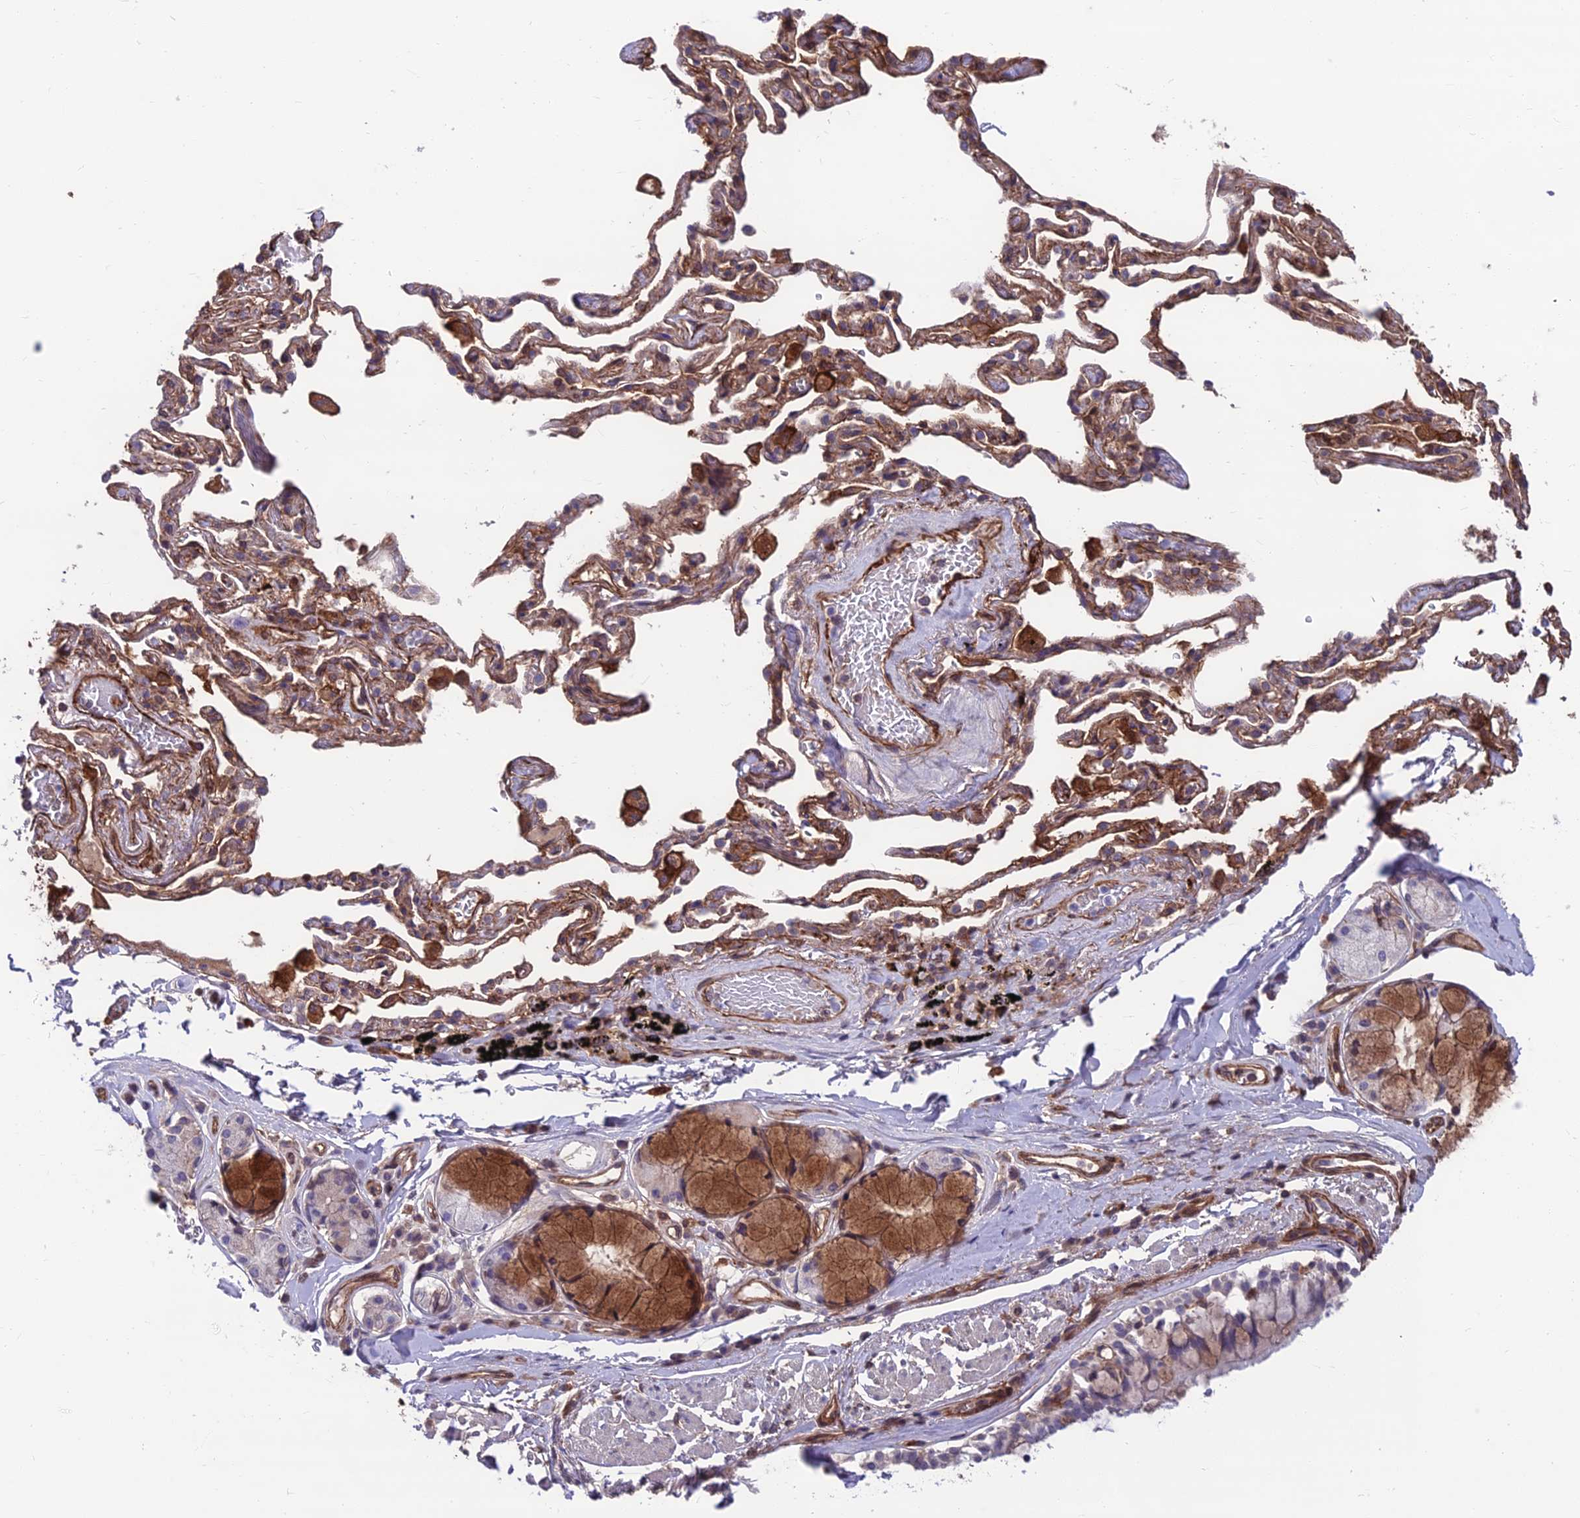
{"staining": {"intensity": "moderate", "quantity": "25%-75%", "location": "cytoplasmic/membranous"}, "tissue": "bronchus", "cell_type": "Respiratory epithelial cells", "image_type": "normal", "snomed": [{"axis": "morphology", "description": "Normal tissue, NOS"}, {"axis": "topography", "description": "Bronchus"}], "caption": "IHC (DAB) staining of unremarkable human bronchus demonstrates moderate cytoplasmic/membranous protein positivity in approximately 25%-75% of respiratory epithelial cells. (DAB = brown stain, brightfield microscopy at high magnification).", "gene": "RTN4RL1", "patient": {"sex": "male", "age": 65}}